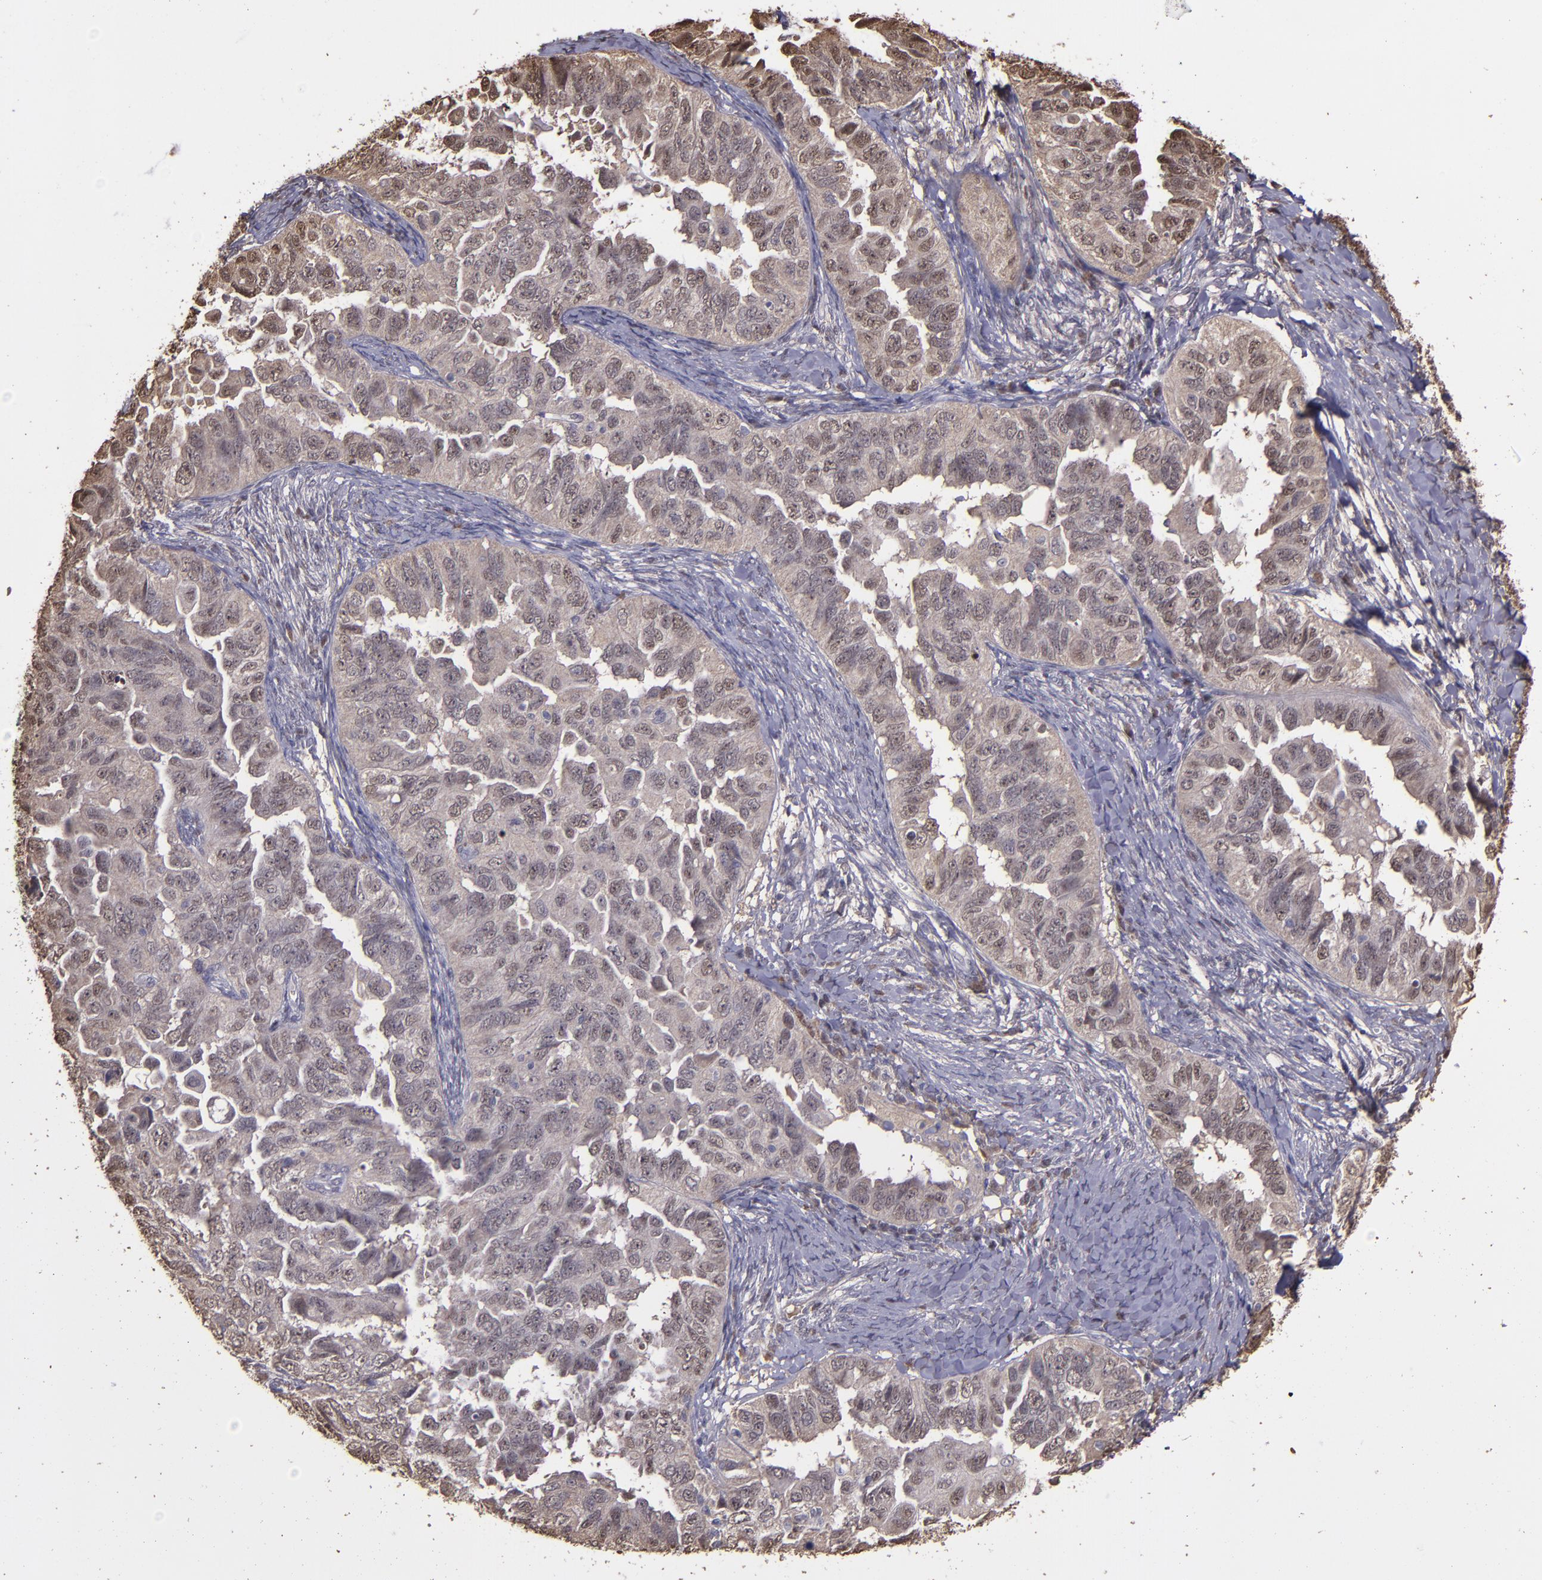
{"staining": {"intensity": "weak", "quantity": "25%-75%", "location": "cytoplasmic/membranous"}, "tissue": "ovarian cancer", "cell_type": "Tumor cells", "image_type": "cancer", "snomed": [{"axis": "morphology", "description": "Cystadenocarcinoma, serous, NOS"}, {"axis": "topography", "description": "Ovary"}], "caption": "A high-resolution image shows IHC staining of ovarian cancer, which exhibits weak cytoplasmic/membranous staining in approximately 25%-75% of tumor cells.", "gene": "SERPINF2", "patient": {"sex": "female", "age": 82}}